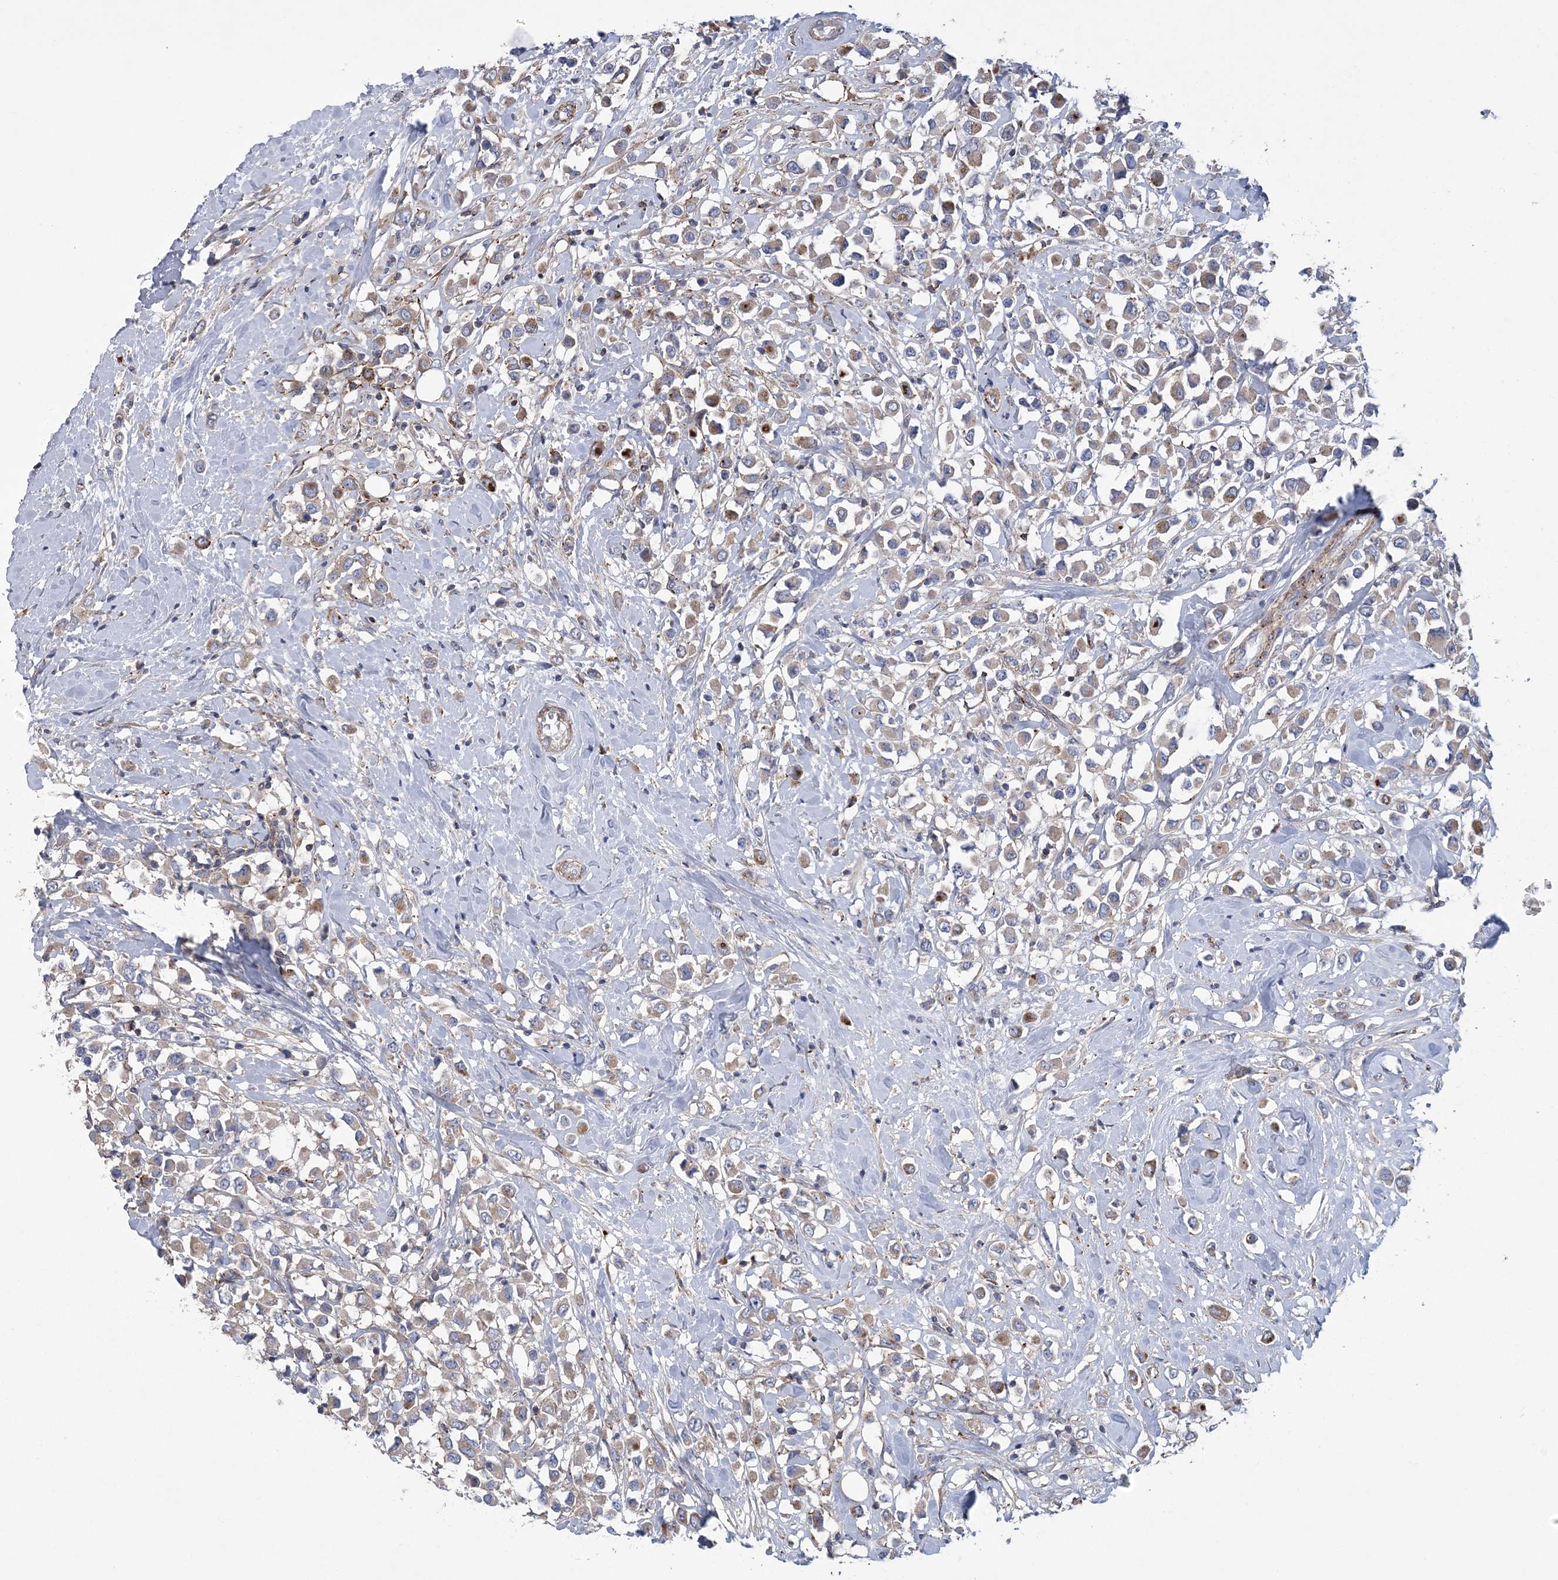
{"staining": {"intensity": "weak", "quantity": ">75%", "location": "cytoplasmic/membranous"}, "tissue": "breast cancer", "cell_type": "Tumor cells", "image_type": "cancer", "snomed": [{"axis": "morphology", "description": "Duct carcinoma"}, {"axis": "topography", "description": "Breast"}], "caption": "Weak cytoplasmic/membranous expression for a protein is seen in about >75% of tumor cells of breast intraductal carcinoma using immunohistochemistry (IHC).", "gene": "ARSJ", "patient": {"sex": "female", "age": 61}}